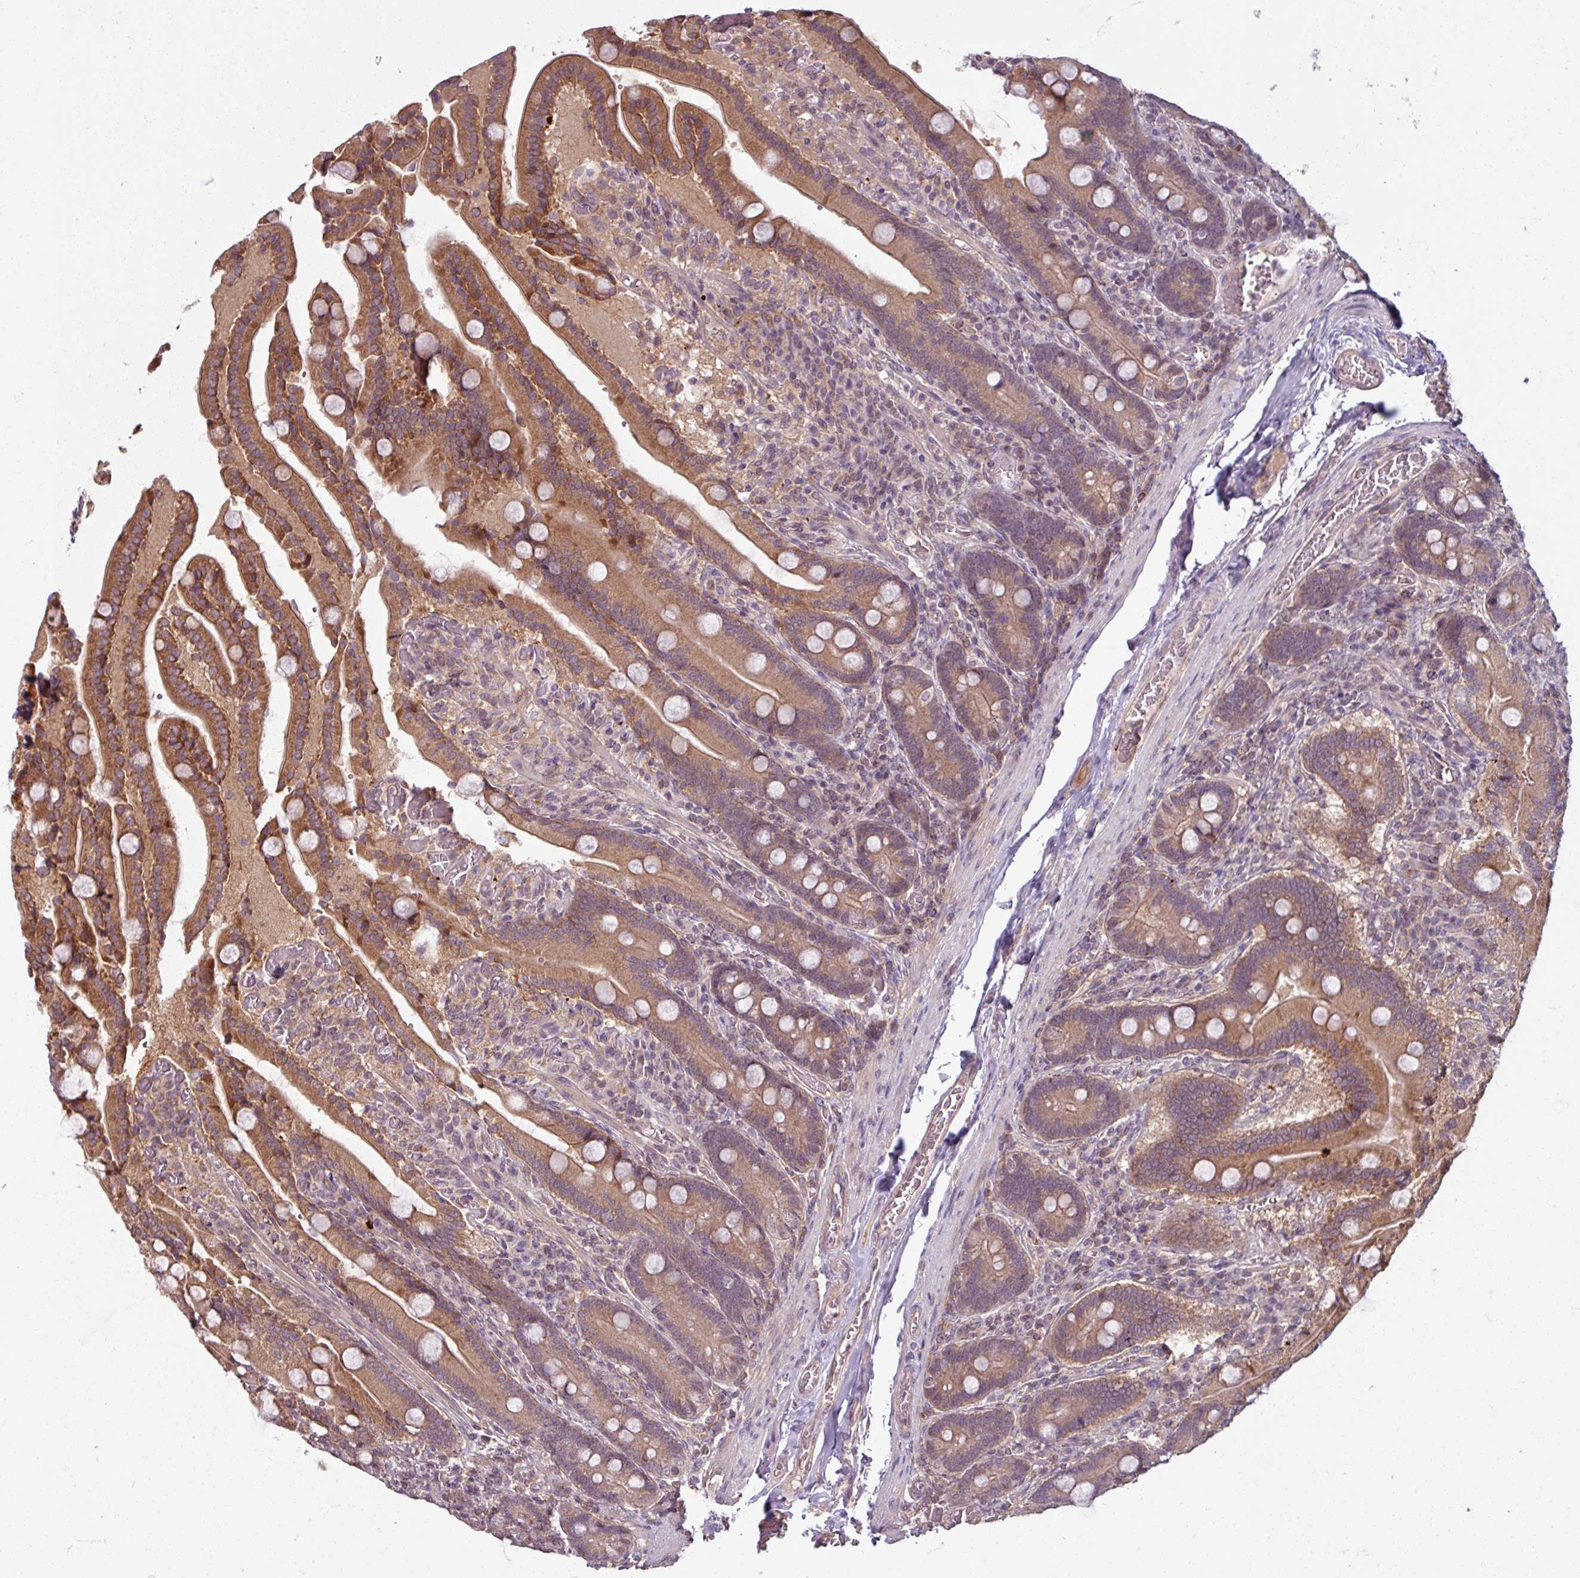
{"staining": {"intensity": "moderate", "quantity": ">75%", "location": "cytoplasmic/membranous"}, "tissue": "duodenum", "cell_type": "Glandular cells", "image_type": "normal", "snomed": [{"axis": "morphology", "description": "Normal tissue, NOS"}, {"axis": "topography", "description": "Duodenum"}], "caption": "Immunohistochemistry (IHC) of unremarkable duodenum displays medium levels of moderate cytoplasmic/membranous staining in about >75% of glandular cells. Immunohistochemistry (IHC) stains the protein in brown and the nuclei are stained blue.", "gene": "TUSC3", "patient": {"sex": "female", "age": 62}}